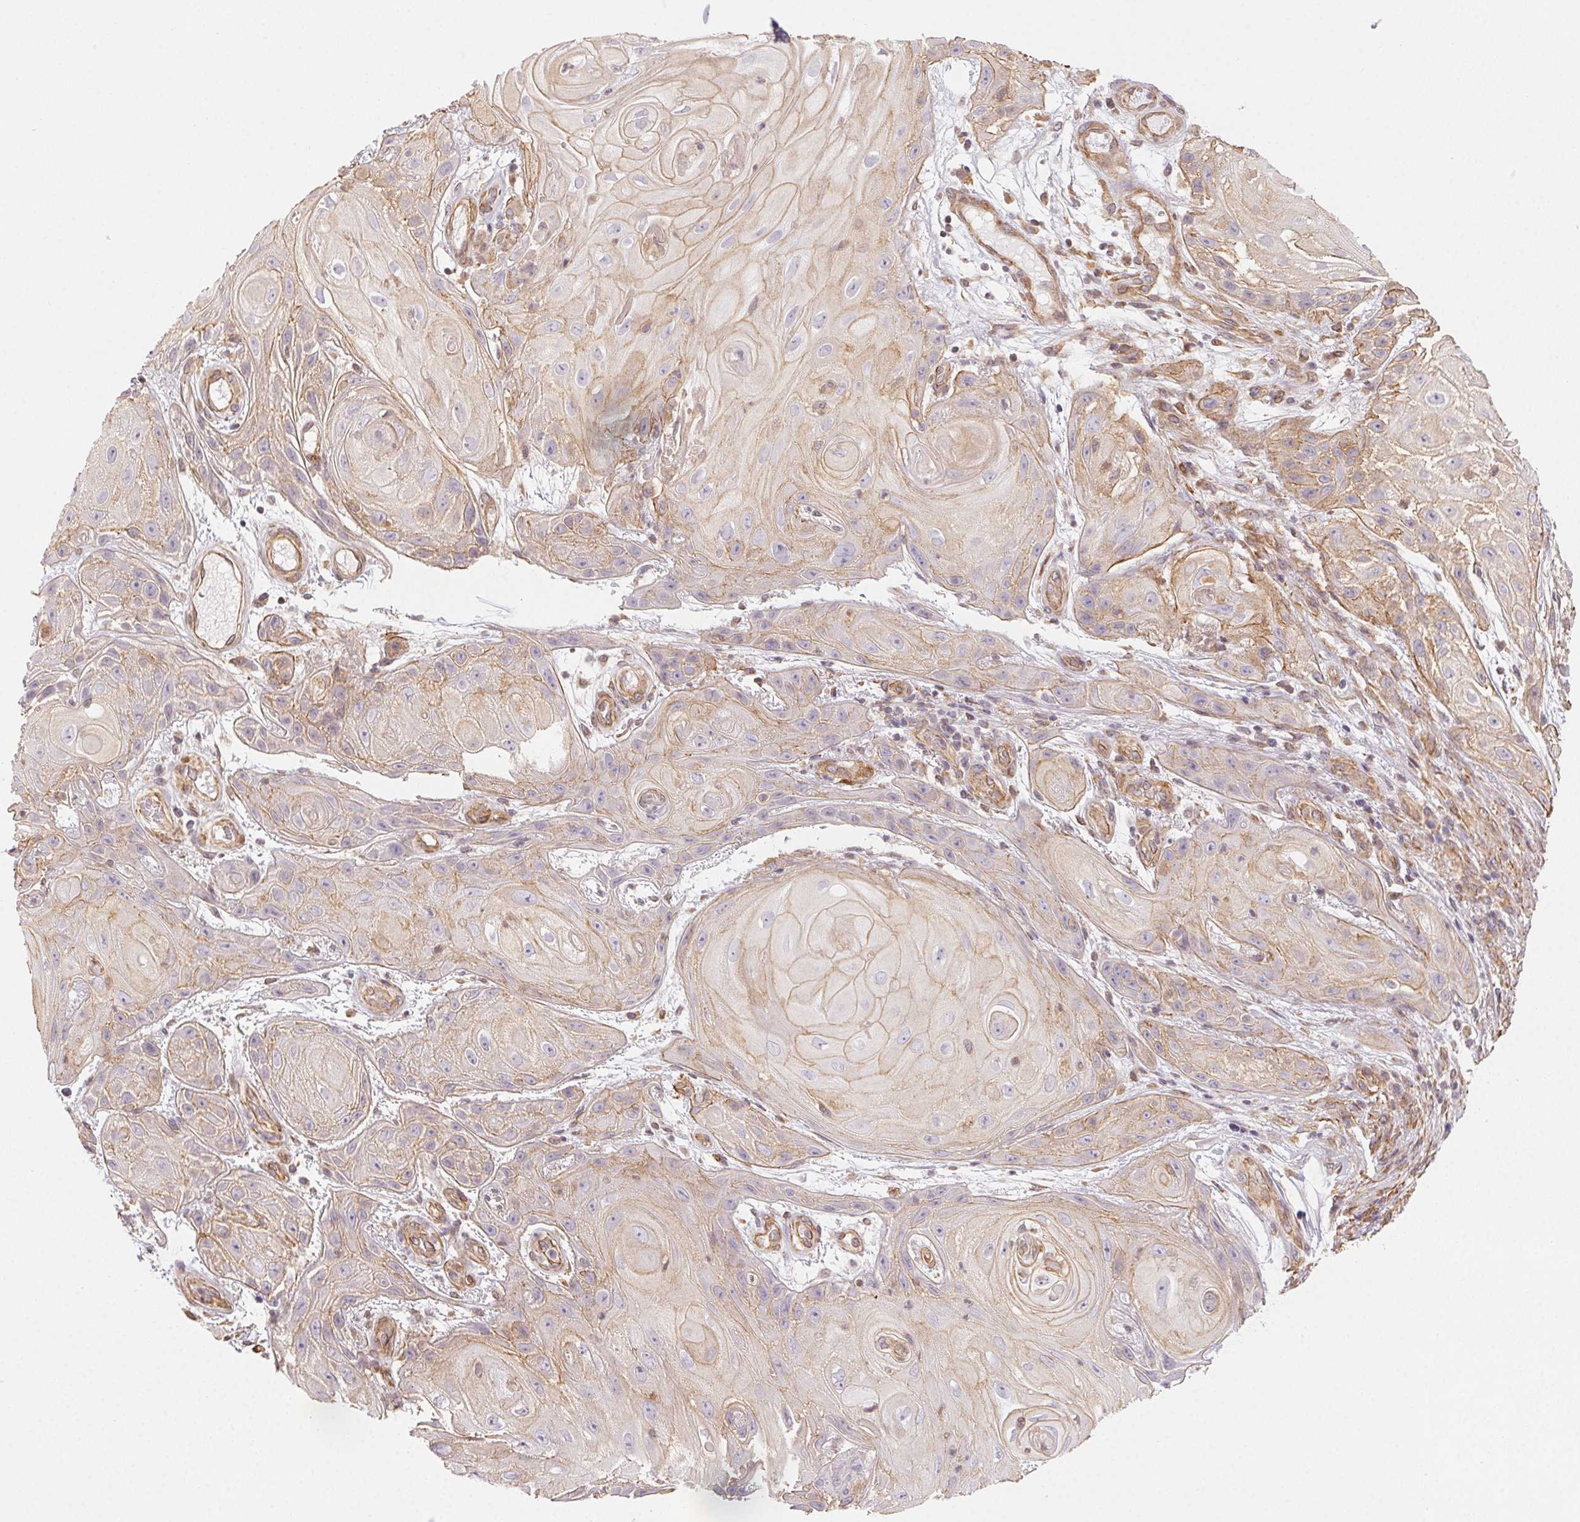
{"staining": {"intensity": "weak", "quantity": "25%-75%", "location": "cytoplasmic/membranous"}, "tissue": "skin cancer", "cell_type": "Tumor cells", "image_type": "cancer", "snomed": [{"axis": "morphology", "description": "Squamous cell carcinoma, NOS"}, {"axis": "topography", "description": "Skin"}], "caption": "A high-resolution micrograph shows immunohistochemistry (IHC) staining of skin cancer, which displays weak cytoplasmic/membranous staining in about 25%-75% of tumor cells.", "gene": "PLA2G4F", "patient": {"sex": "male", "age": 62}}